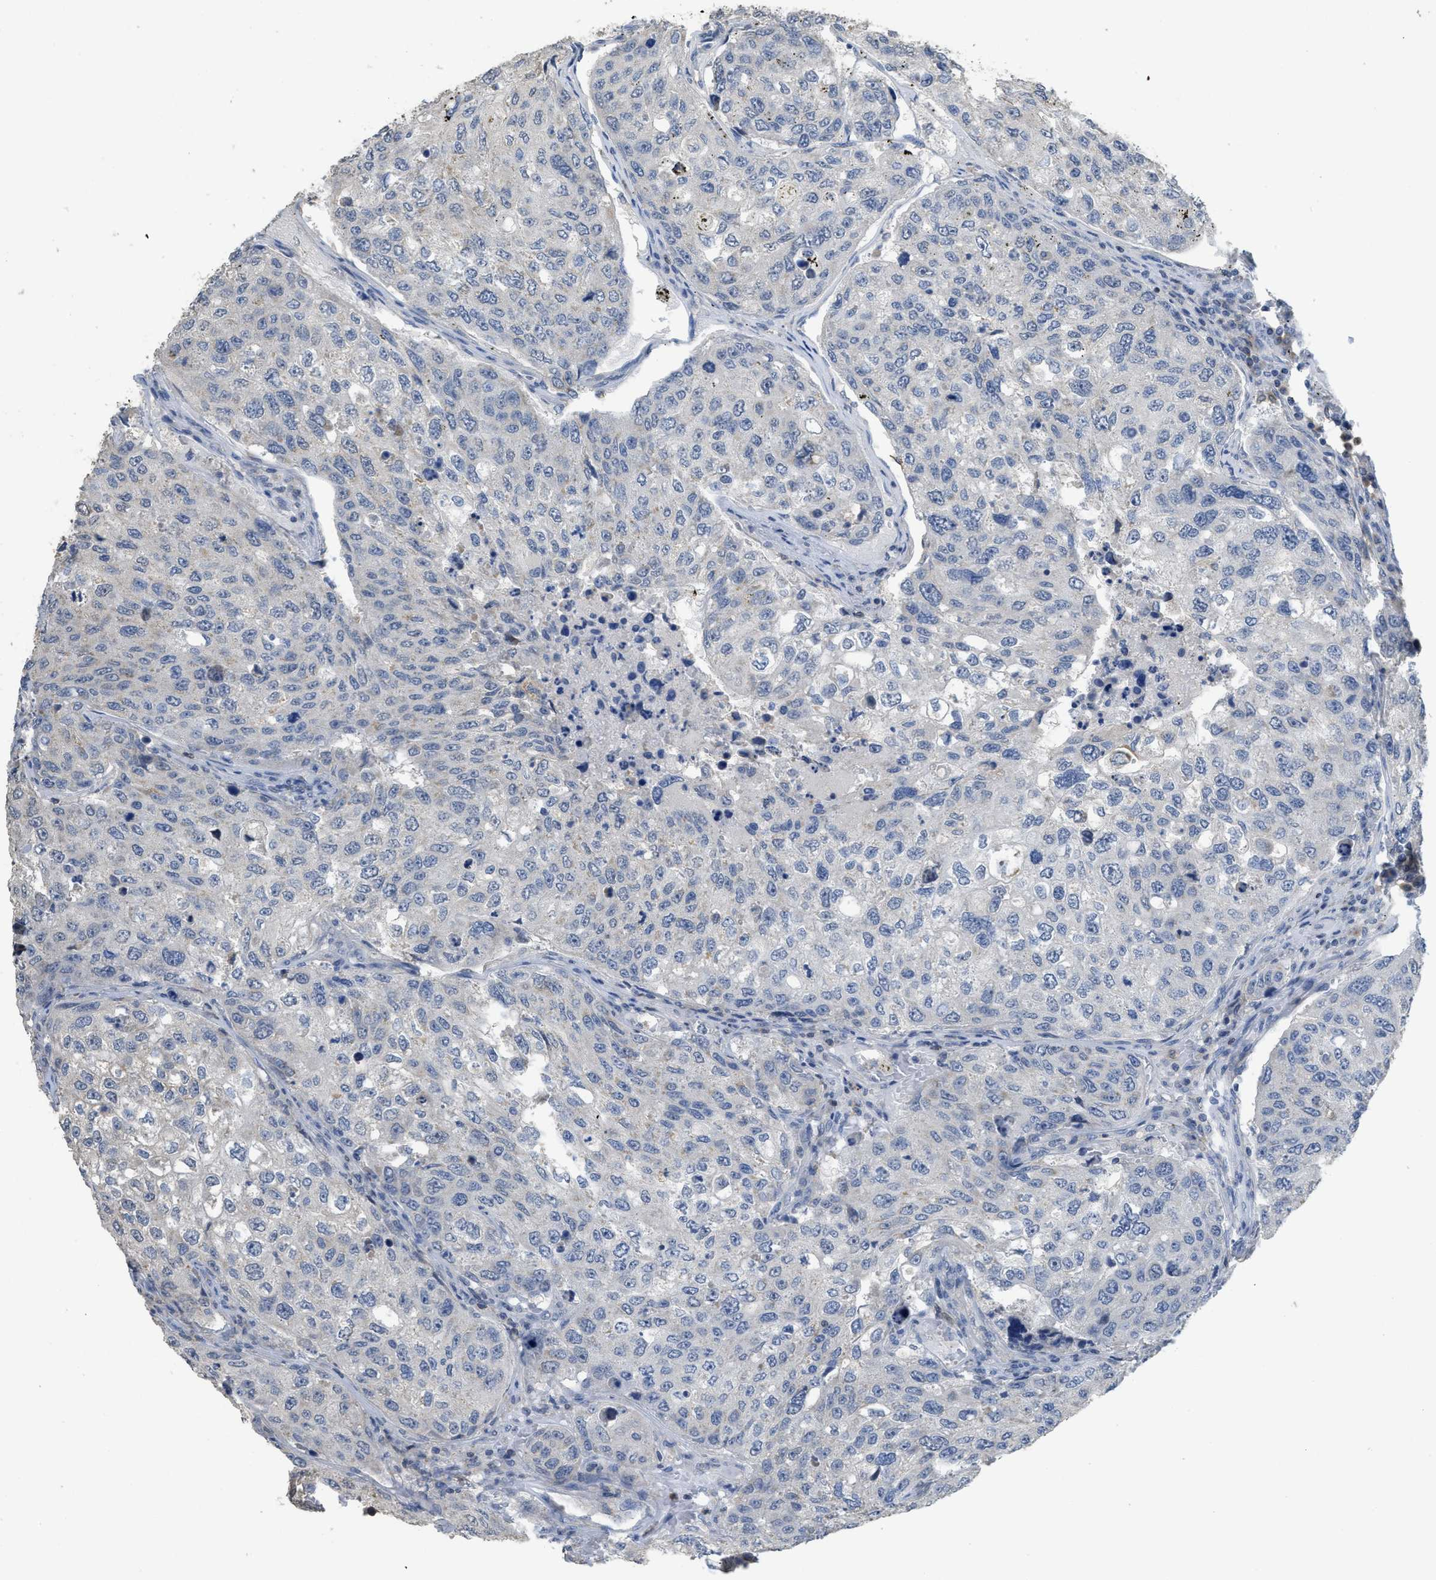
{"staining": {"intensity": "negative", "quantity": "none", "location": "none"}, "tissue": "urothelial cancer", "cell_type": "Tumor cells", "image_type": "cancer", "snomed": [{"axis": "morphology", "description": "Urothelial carcinoma, High grade"}, {"axis": "topography", "description": "Lymph node"}, {"axis": "topography", "description": "Urinary bladder"}], "caption": "Tumor cells show no significant protein positivity in urothelial cancer.", "gene": "SFXN2", "patient": {"sex": "male", "age": 51}}